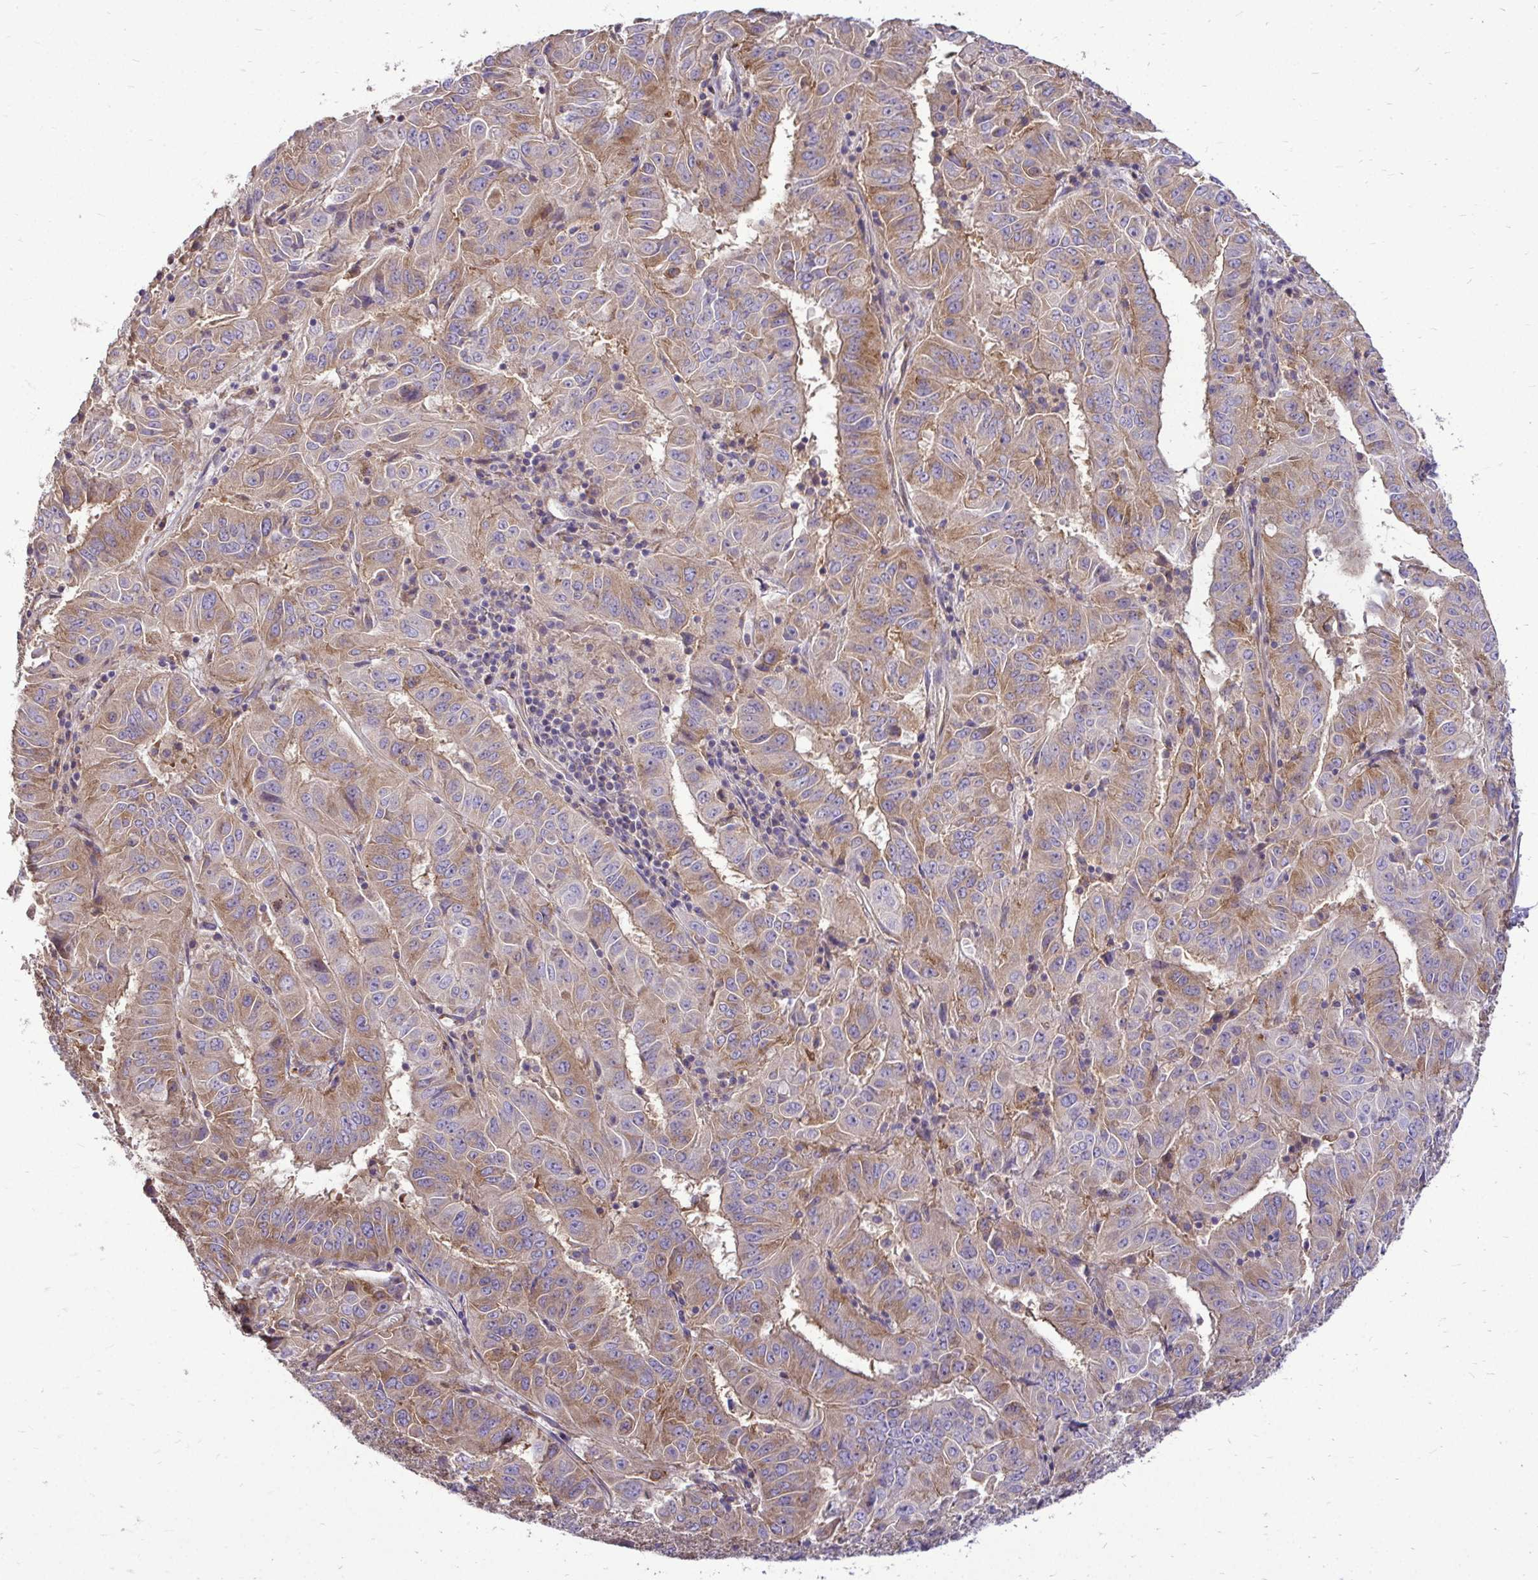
{"staining": {"intensity": "moderate", "quantity": ">75%", "location": "cytoplasmic/membranous"}, "tissue": "pancreatic cancer", "cell_type": "Tumor cells", "image_type": "cancer", "snomed": [{"axis": "morphology", "description": "Adenocarcinoma, NOS"}, {"axis": "topography", "description": "Pancreas"}], "caption": "Pancreatic adenocarcinoma tissue shows moderate cytoplasmic/membranous expression in about >75% of tumor cells, visualized by immunohistochemistry.", "gene": "FMR1", "patient": {"sex": "male", "age": 63}}